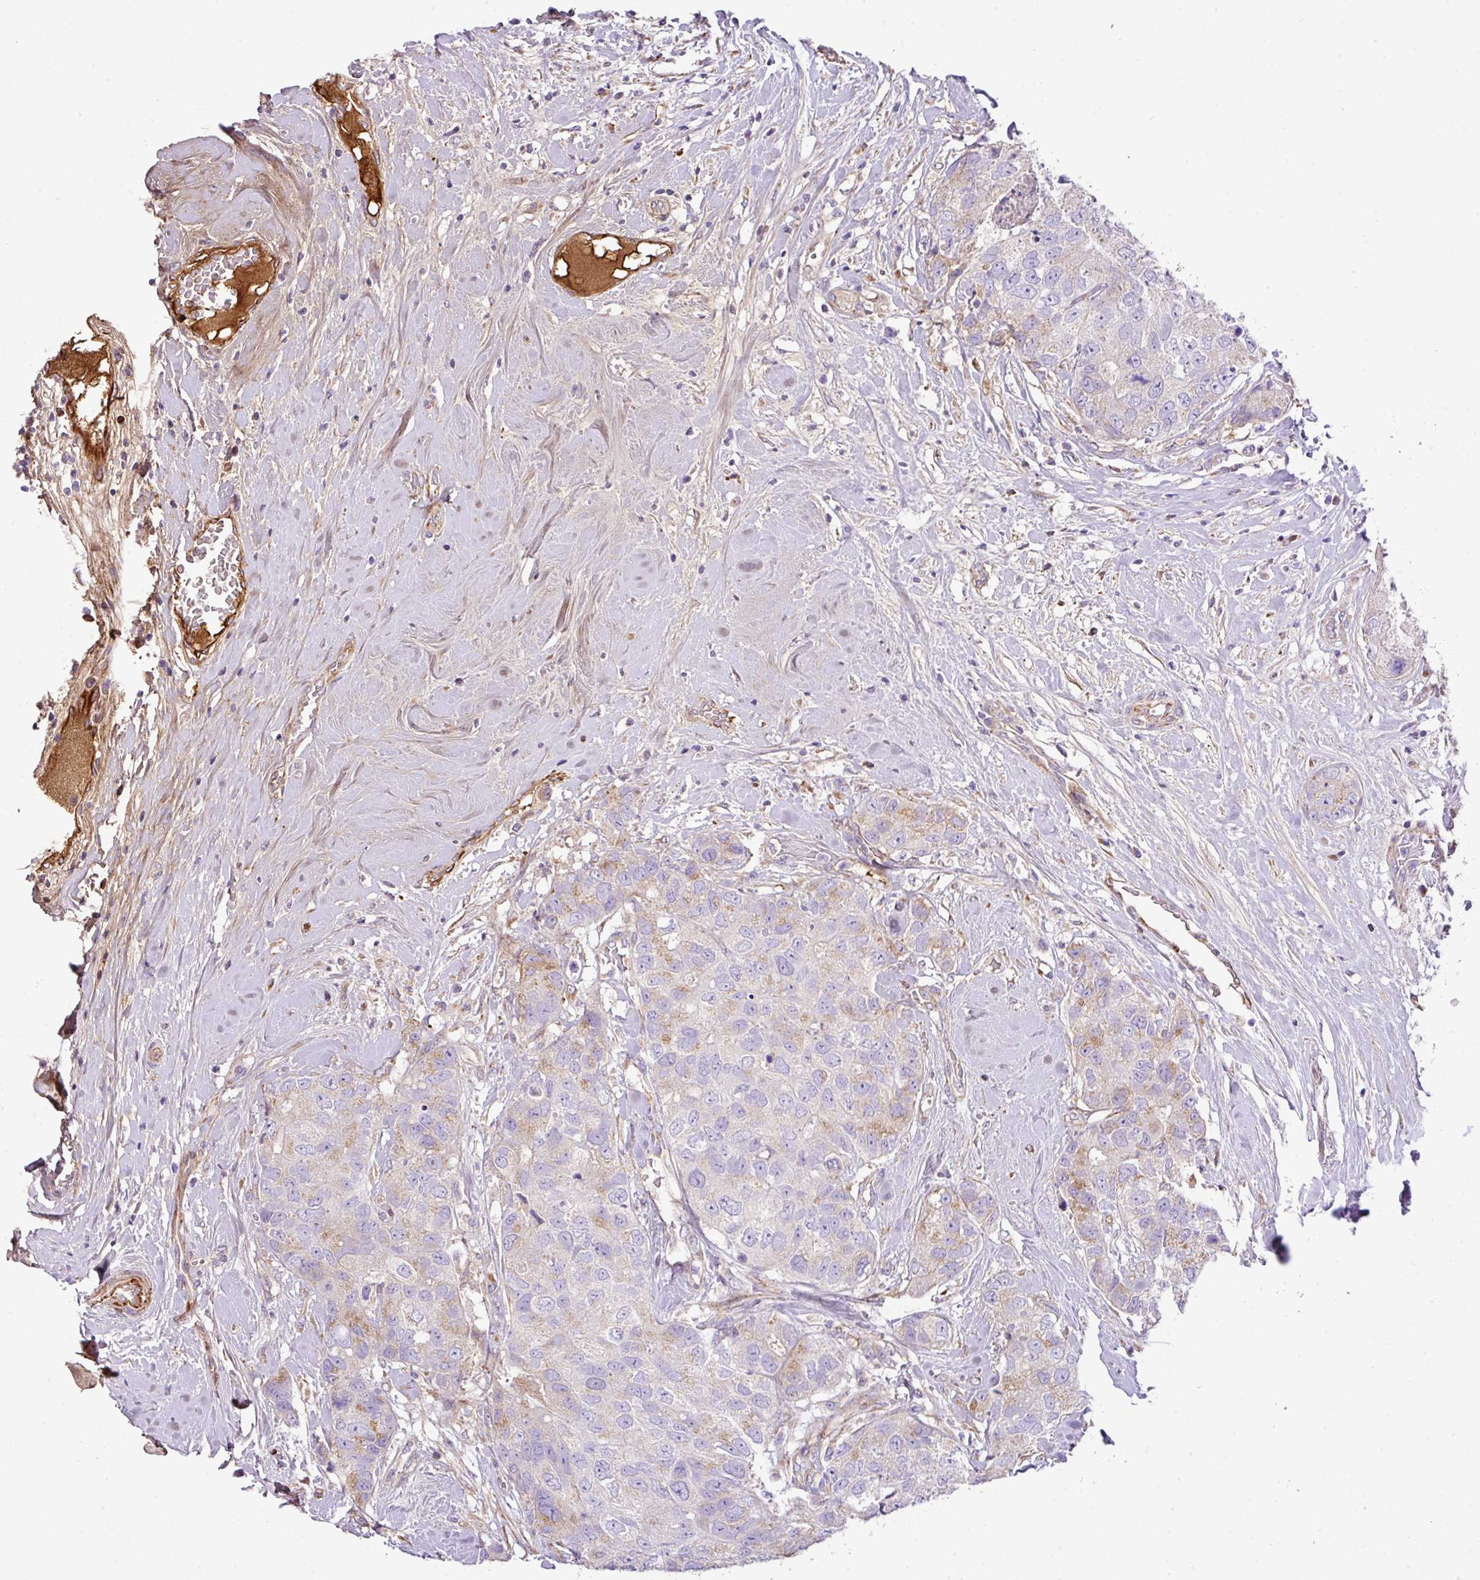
{"staining": {"intensity": "weak", "quantity": "<25%", "location": "cytoplasmic/membranous"}, "tissue": "breast cancer", "cell_type": "Tumor cells", "image_type": "cancer", "snomed": [{"axis": "morphology", "description": "Duct carcinoma"}, {"axis": "topography", "description": "Breast"}], "caption": "The immunohistochemistry image has no significant staining in tumor cells of infiltrating ductal carcinoma (breast) tissue. Brightfield microscopy of immunohistochemistry (IHC) stained with DAB (3,3'-diaminobenzidine) (brown) and hematoxylin (blue), captured at high magnification.", "gene": "CTXN2", "patient": {"sex": "female", "age": 62}}